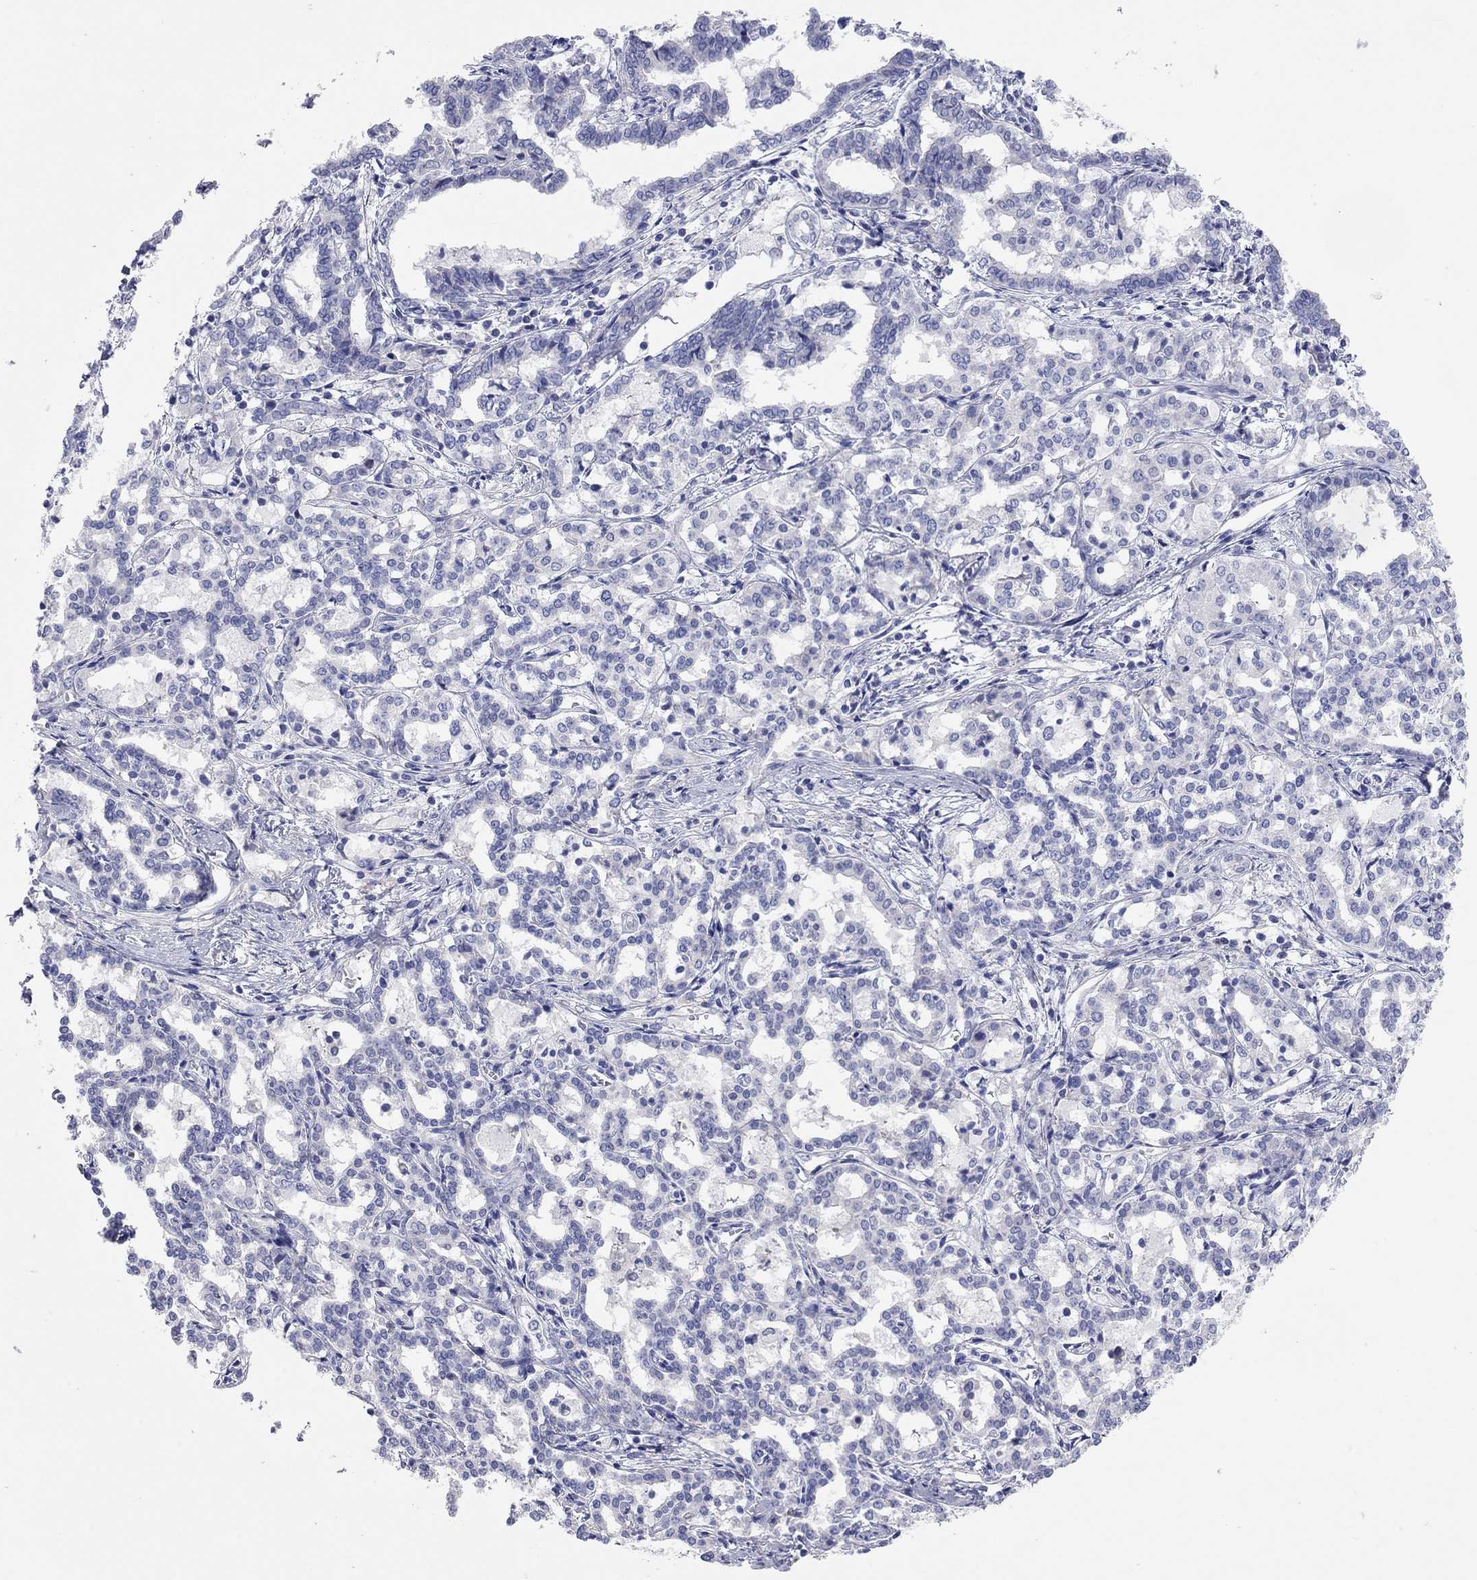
{"staining": {"intensity": "negative", "quantity": "none", "location": "none"}, "tissue": "liver cancer", "cell_type": "Tumor cells", "image_type": "cancer", "snomed": [{"axis": "morphology", "description": "Cholangiocarcinoma"}, {"axis": "topography", "description": "Liver"}], "caption": "This is a photomicrograph of immunohistochemistry (IHC) staining of liver cancer (cholangiocarcinoma), which shows no expression in tumor cells.", "gene": "KCNB1", "patient": {"sex": "female", "age": 47}}